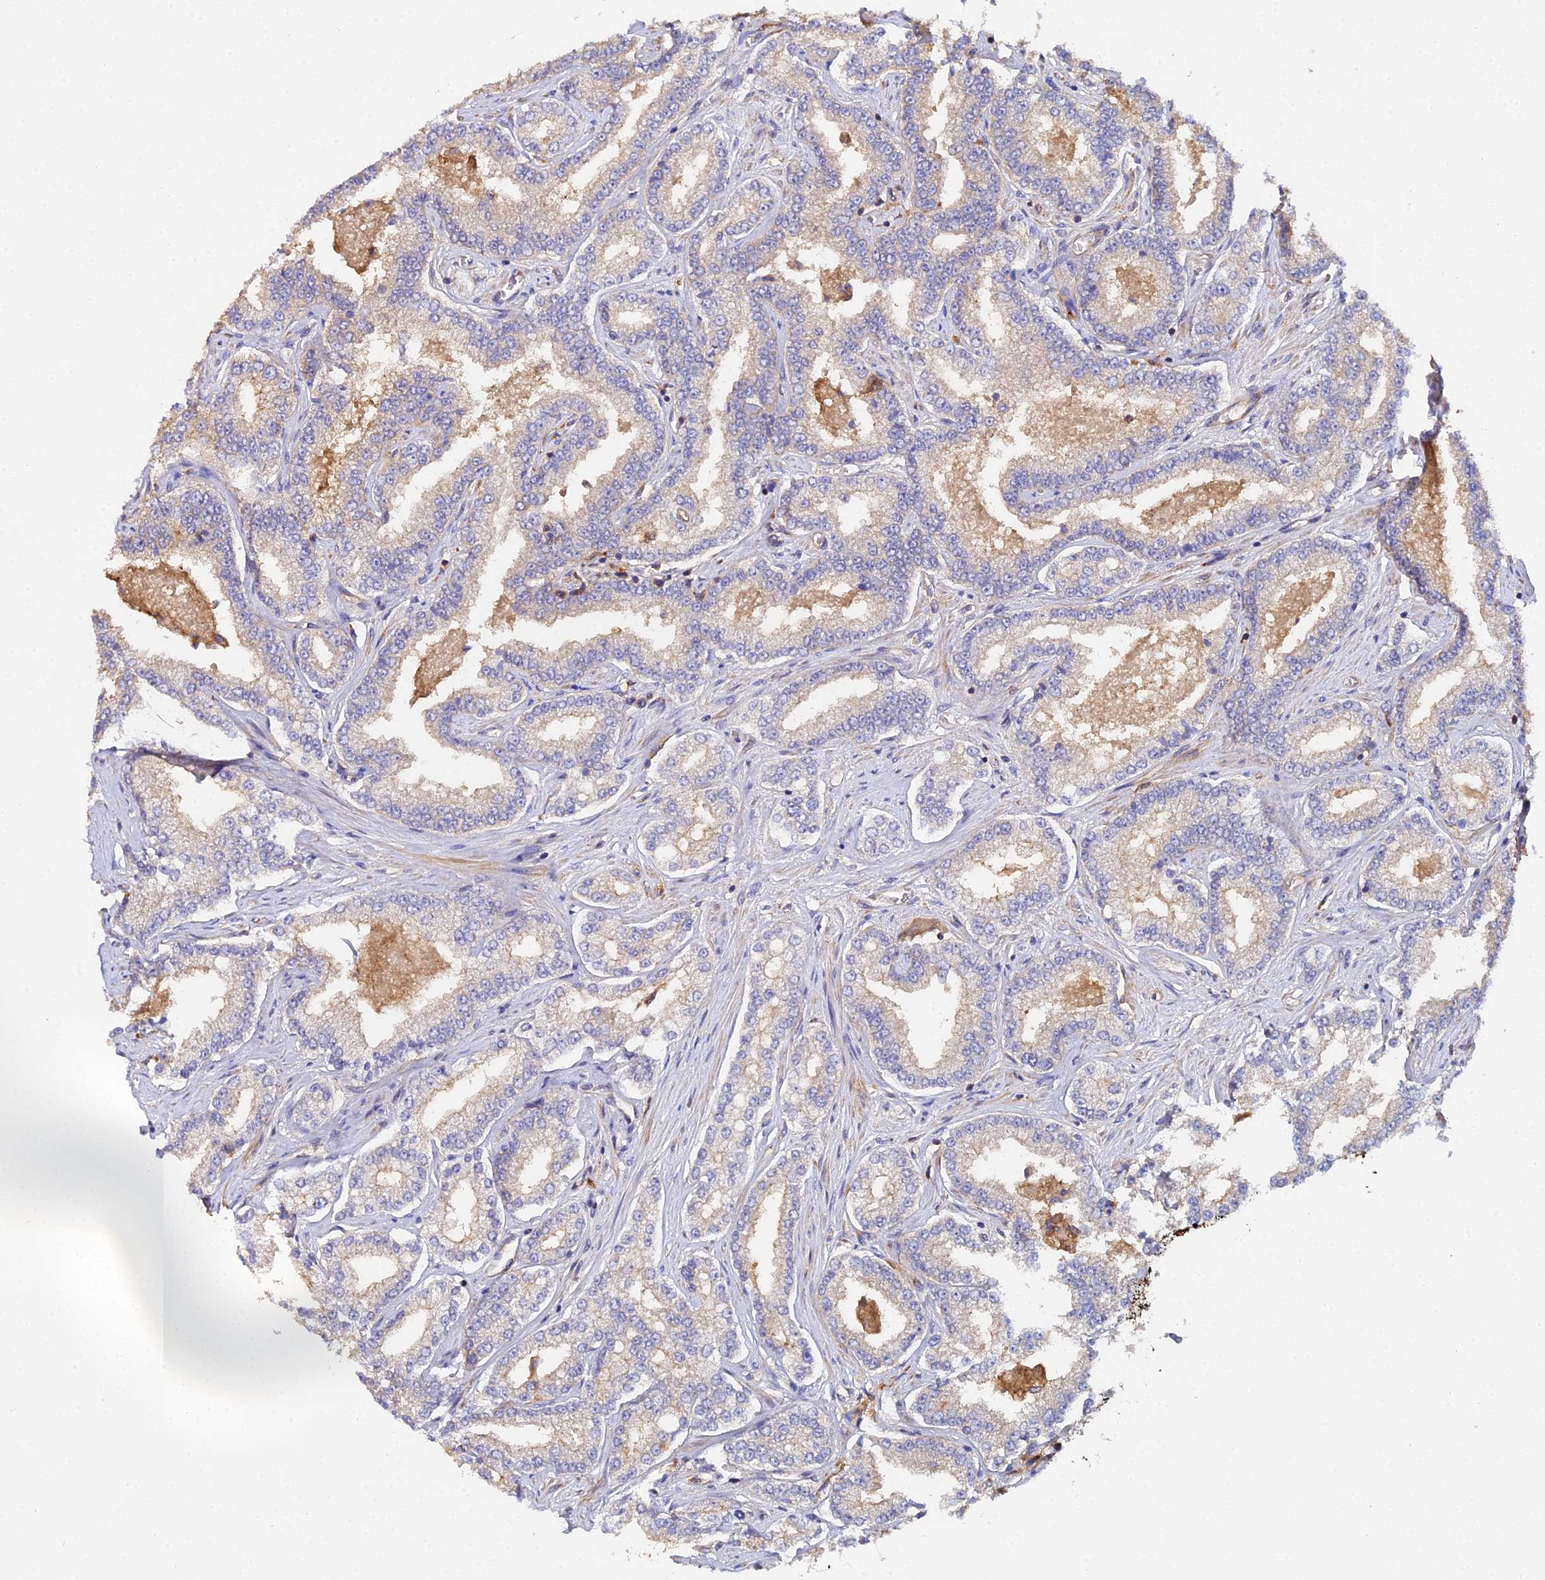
{"staining": {"intensity": "moderate", "quantity": "25%-75%", "location": "cytoplasmic/membranous"}, "tissue": "prostate cancer", "cell_type": "Tumor cells", "image_type": "cancer", "snomed": [{"axis": "morphology", "description": "Normal tissue, NOS"}, {"axis": "morphology", "description": "Adenocarcinoma, High grade"}, {"axis": "topography", "description": "Prostate"}], "caption": "This histopathology image demonstrates IHC staining of human prostate cancer, with medium moderate cytoplasmic/membranous staining in about 25%-75% of tumor cells.", "gene": "GNG5B", "patient": {"sex": "male", "age": 83}}